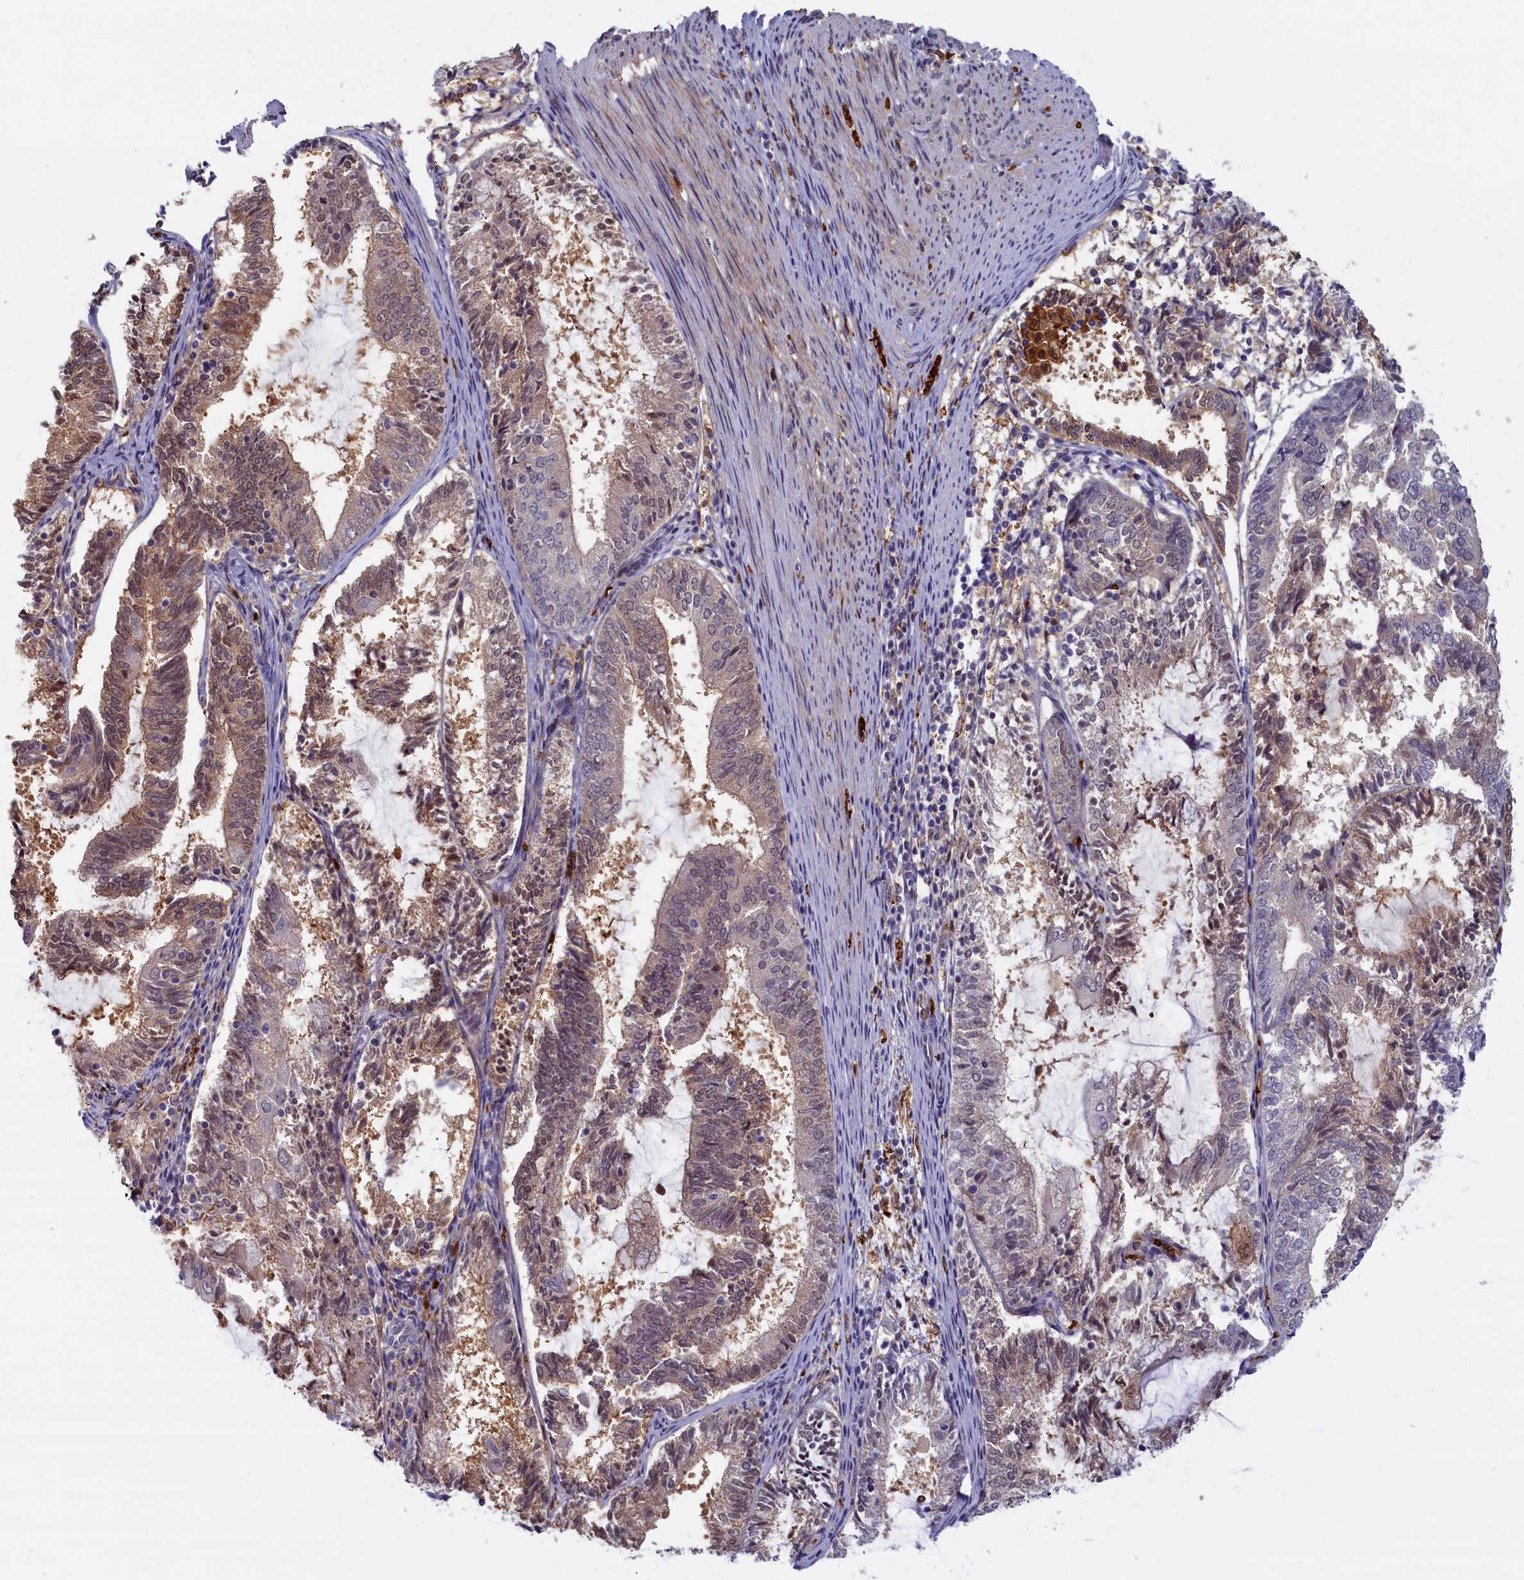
{"staining": {"intensity": "weak", "quantity": "<25%", "location": "cytoplasmic/membranous,nuclear"}, "tissue": "endometrial cancer", "cell_type": "Tumor cells", "image_type": "cancer", "snomed": [{"axis": "morphology", "description": "Adenocarcinoma, NOS"}, {"axis": "topography", "description": "Endometrium"}], "caption": "Human endometrial cancer stained for a protein using immunohistochemistry reveals no staining in tumor cells.", "gene": "BLVRB", "patient": {"sex": "female", "age": 81}}